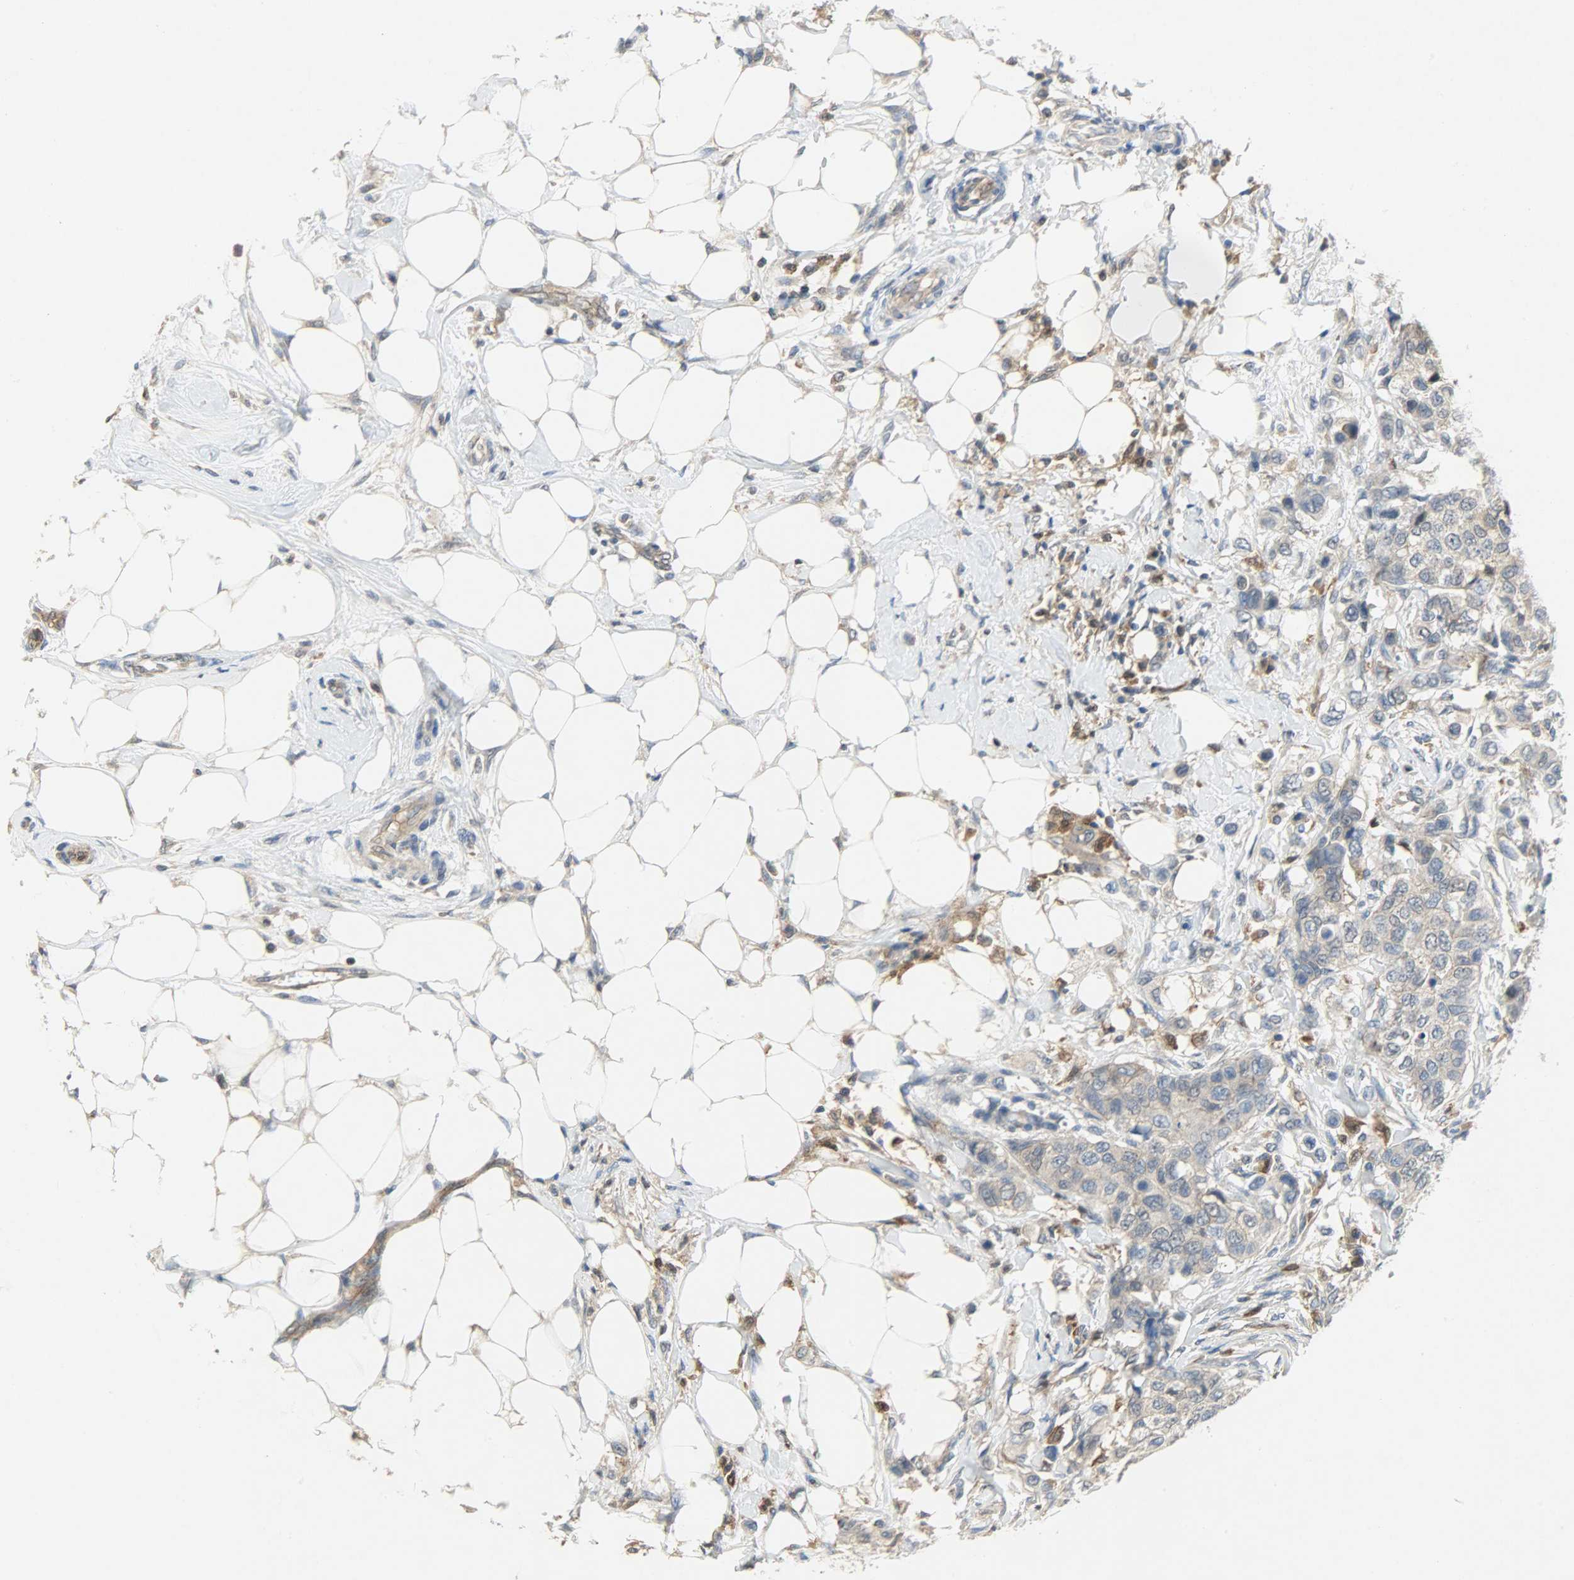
{"staining": {"intensity": "moderate", "quantity": ">75%", "location": "cytoplasmic/membranous"}, "tissue": "breast cancer", "cell_type": "Tumor cells", "image_type": "cancer", "snomed": [{"axis": "morphology", "description": "Normal tissue, NOS"}, {"axis": "morphology", "description": "Duct carcinoma"}, {"axis": "topography", "description": "Breast"}], "caption": "This is a photomicrograph of IHC staining of breast cancer (intraductal carcinoma), which shows moderate expression in the cytoplasmic/membranous of tumor cells.", "gene": "TRIM21", "patient": {"sex": "female", "age": 49}}